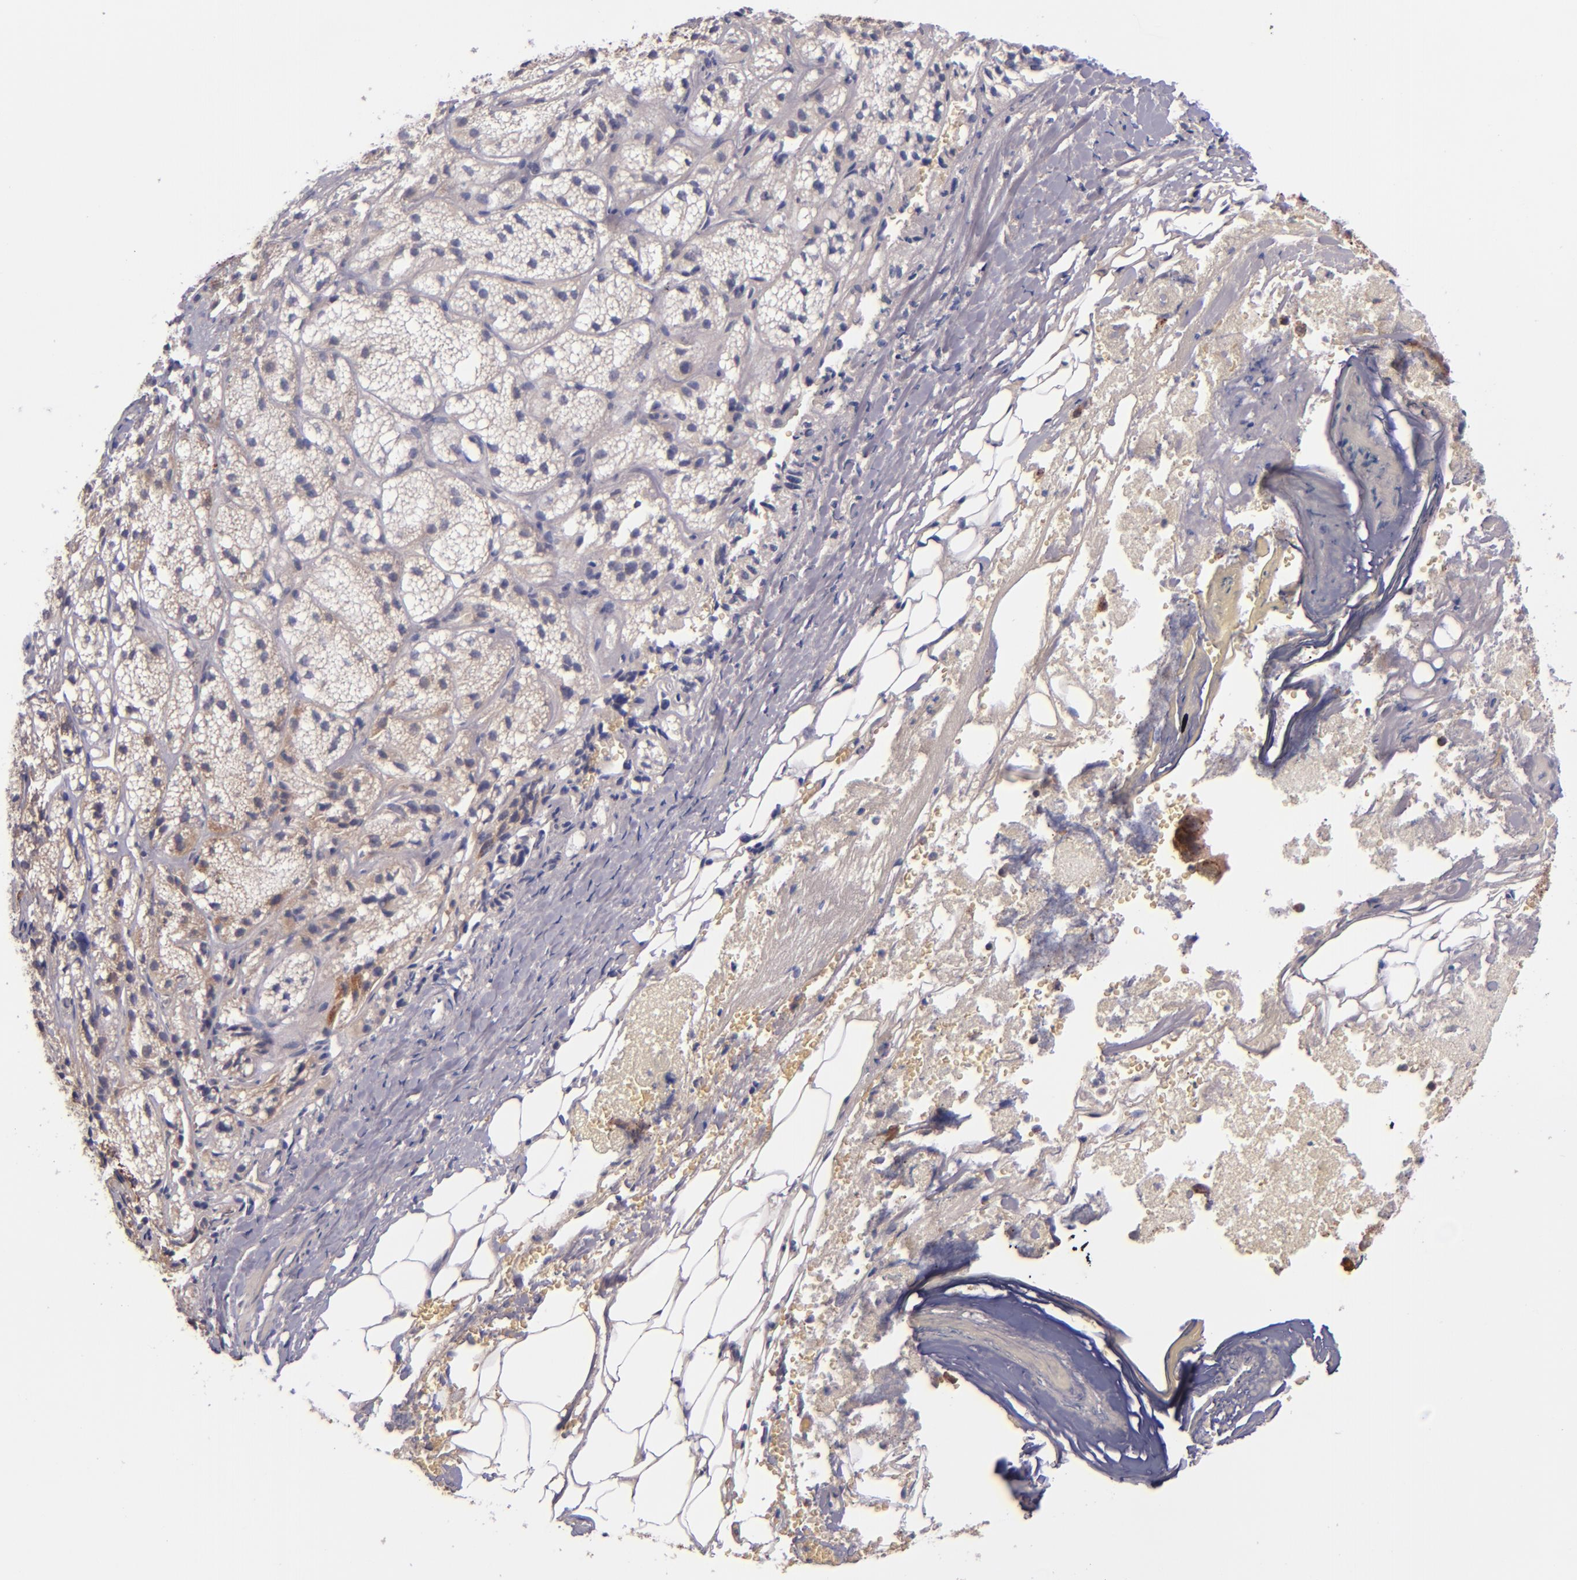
{"staining": {"intensity": "moderate", "quantity": "25%-75%", "location": "cytoplasmic/membranous"}, "tissue": "adrenal gland", "cell_type": "Glandular cells", "image_type": "normal", "snomed": [{"axis": "morphology", "description": "Normal tissue, NOS"}, {"axis": "topography", "description": "Adrenal gland"}], "caption": "High-power microscopy captured an immunohistochemistry photomicrograph of normal adrenal gland, revealing moderate cytoplasmic/membranous positivity in about 25%-75% of glandular cells. (Stains: DAB in brown, nuclei in blue, Microscopy: brightfield microscopy at high magnification).", "gene": "SHC1", "patient": {"sex": "female", "age": 71}}